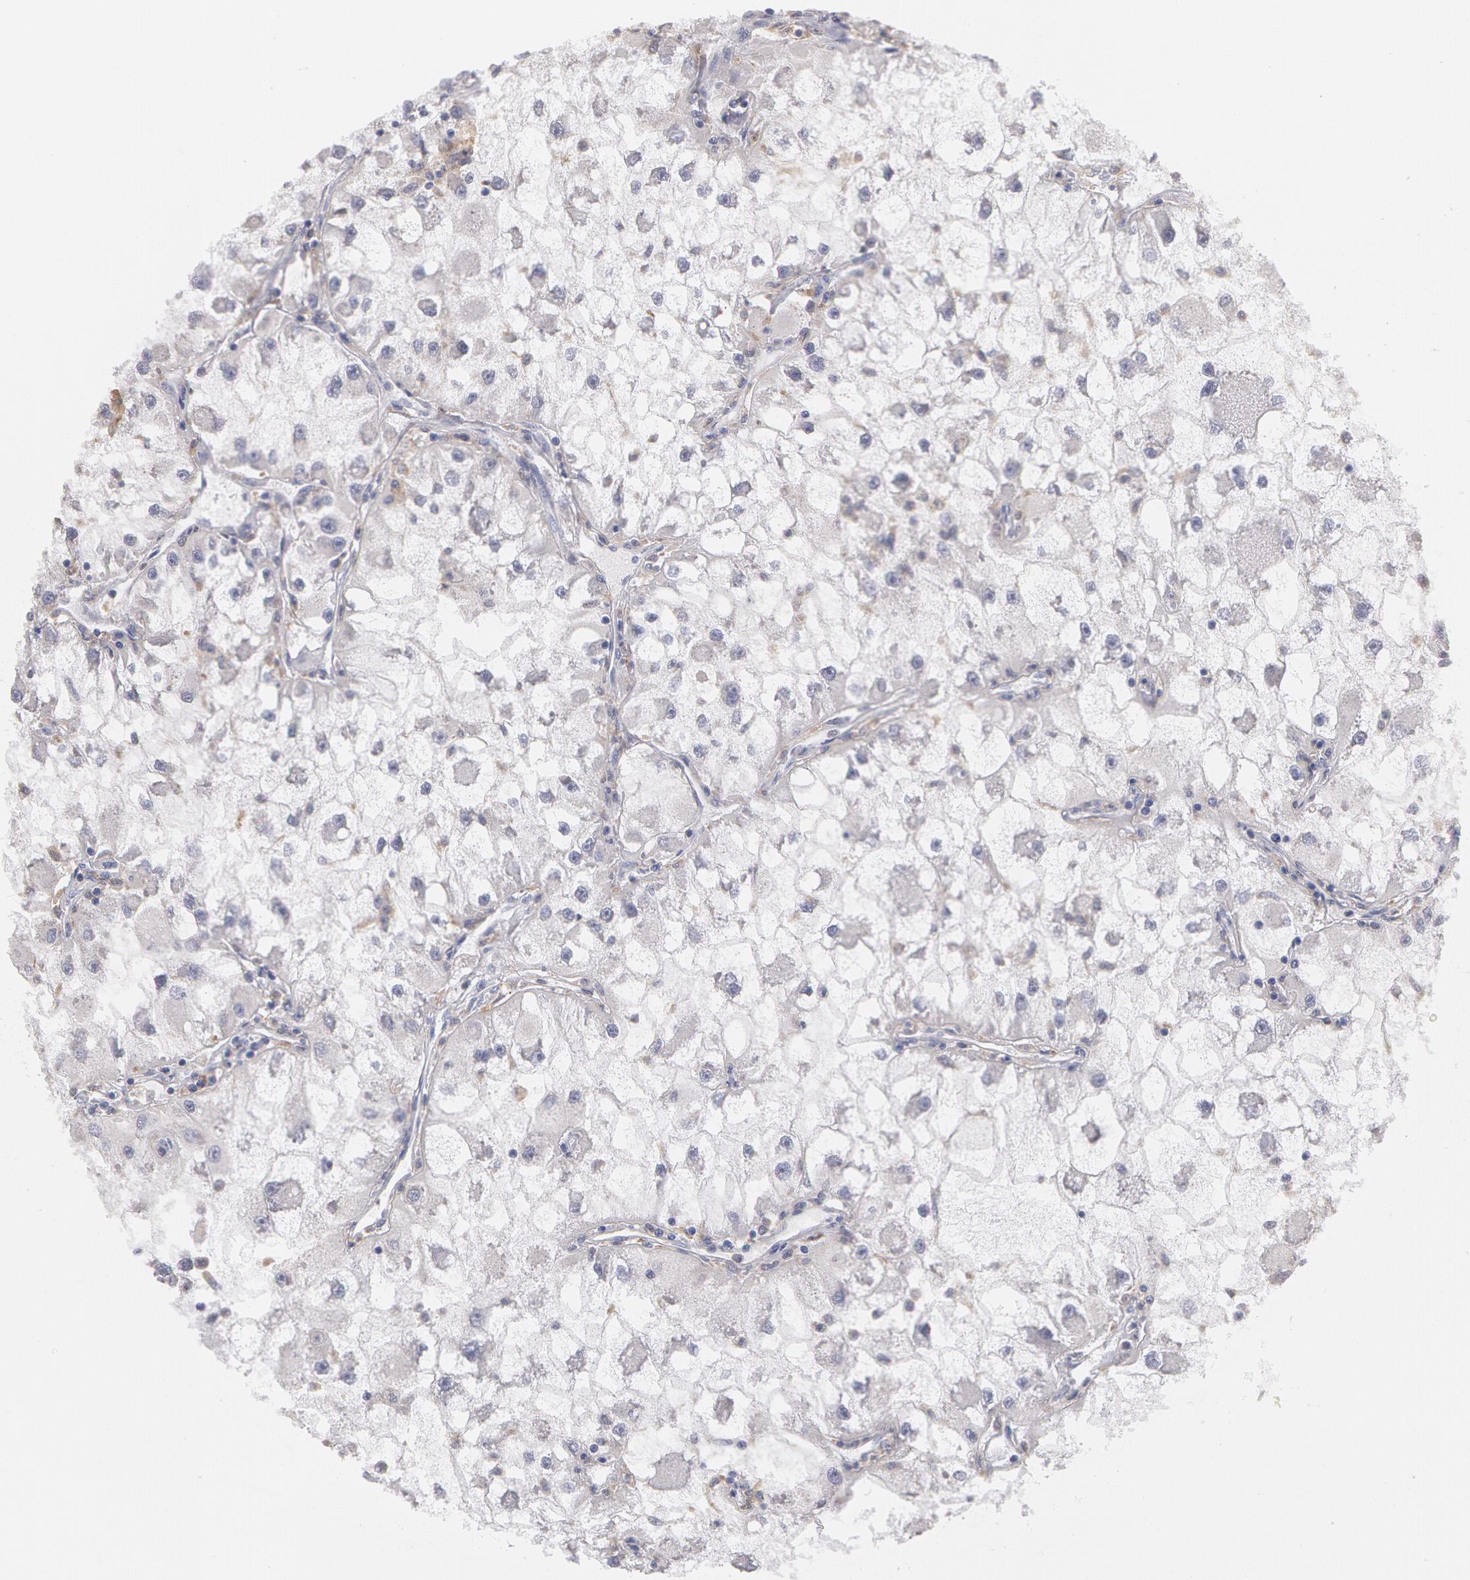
{"staining": {"intensity": "negative", "quantity": "none", "location": "none"}, "tissue": "renal cancer", "cell_type": "Tumor cells", "image_type": "cancer", "snomed": [{"axis": "morphology", "description": "Adenocarcinoma, NOS"}, {"axis": "topography", "description": "Kidney"}], "caption": "This is a micrograph of IHC staining of renal adenocarcinoma, which shows no expression in tumor cells.", "gene": "SYK", "patient": {"sex": "female", "age": 73}}